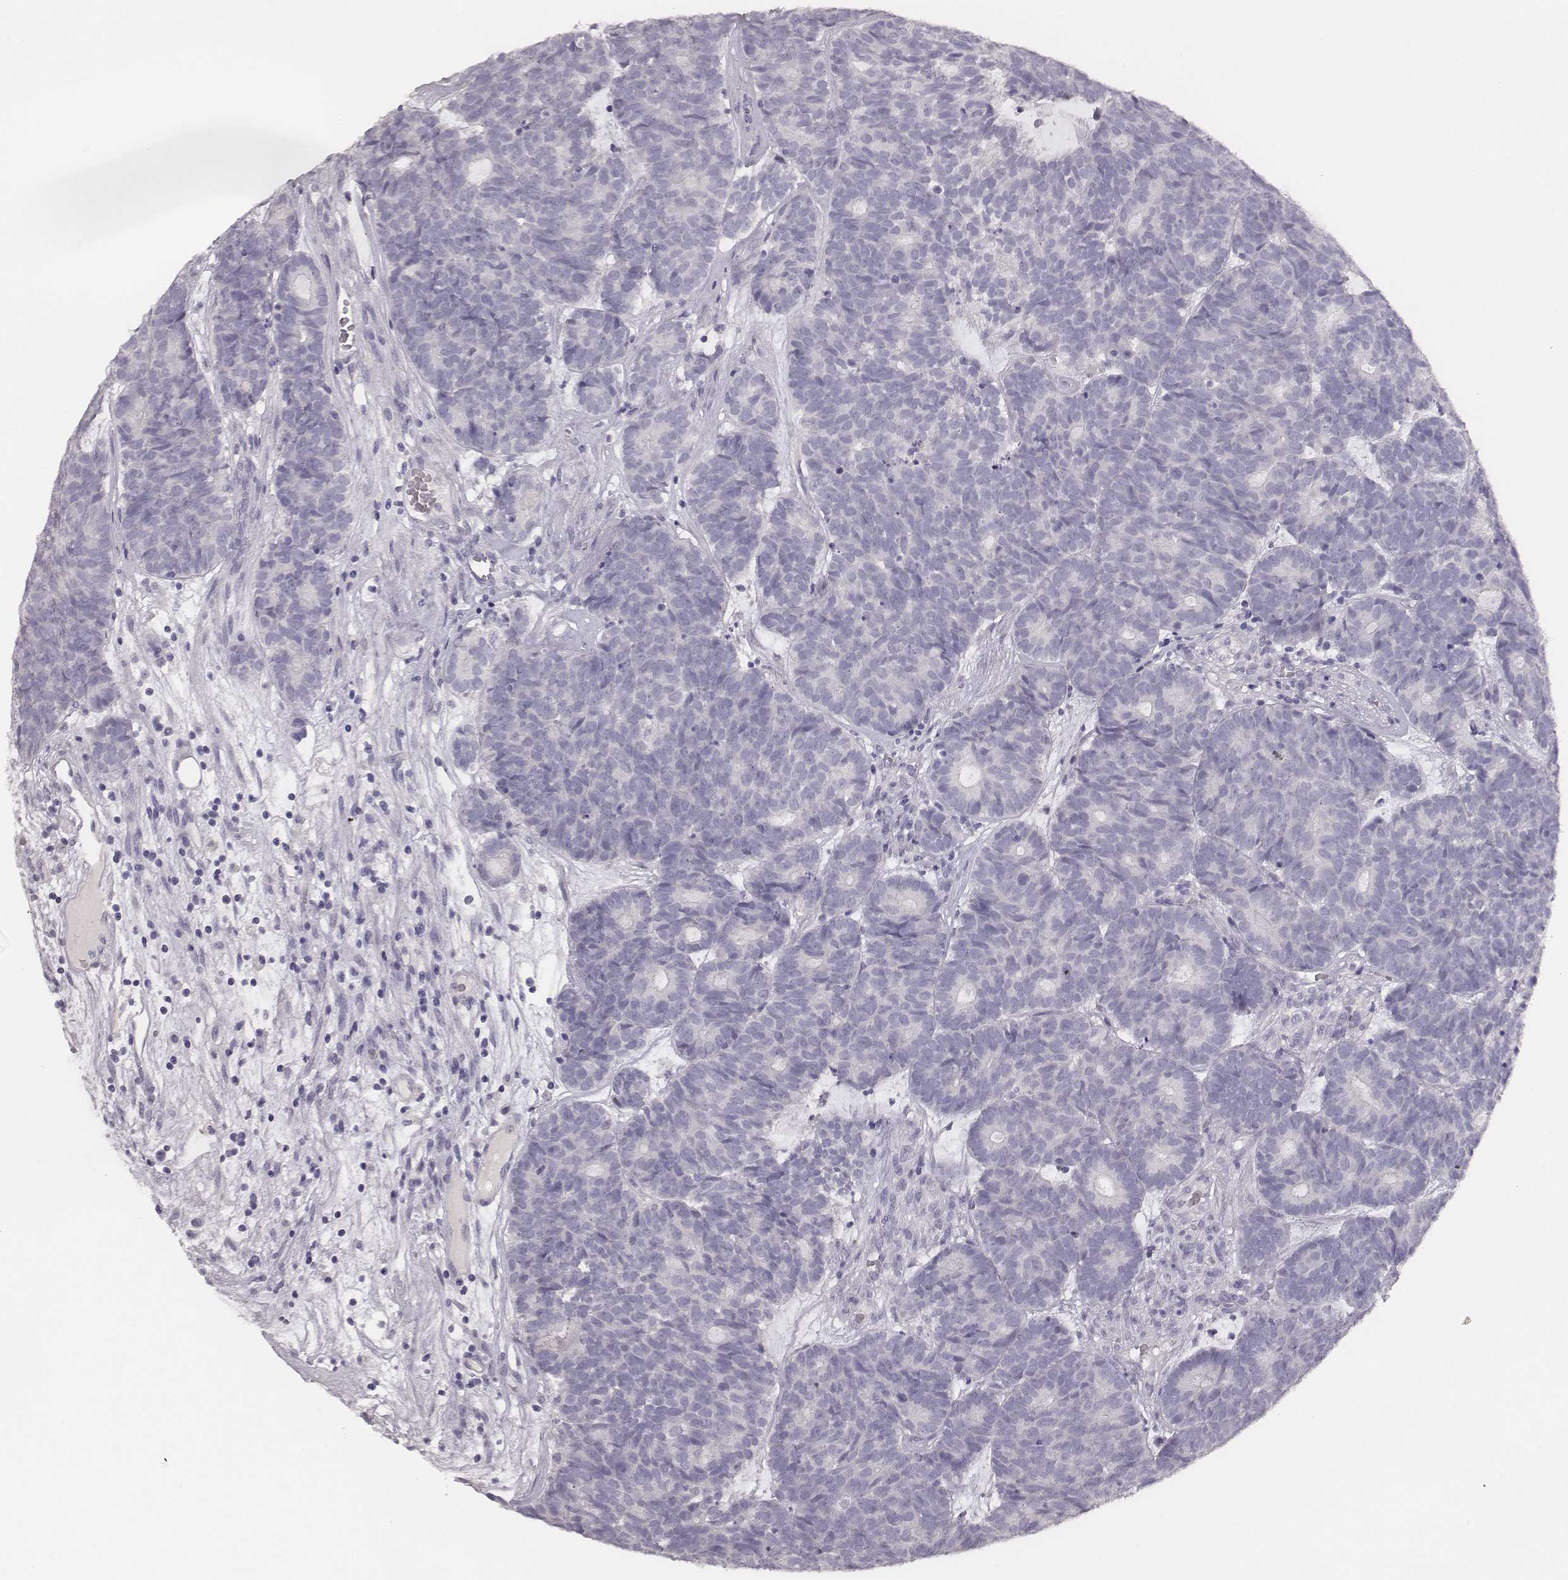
{"staining": {"intensity": "negative", "quantity": "none", "location": "none"}, "tissue": "head and neck cancer", "cell_type": "Tumor cells", "image_type": "cancer", "snomed": [{"axis": "morphology", "description": "Adenocarcinoma, NOS"}, {"axis": "topography", "description": "Head-Neck"}], "caption": "The histopathology image demonstrates no staining of tumor cells in head and neck adenocarcinoma. The staining was performed using DAB (3,3'-diaminobenzidine) to visualize the protein expression in brown, while the nuclei were stained in blue with hematoxylin (Magnification: 20x).", "gene": "MYH6", "patient": {"sex": "female", "age": 81}}